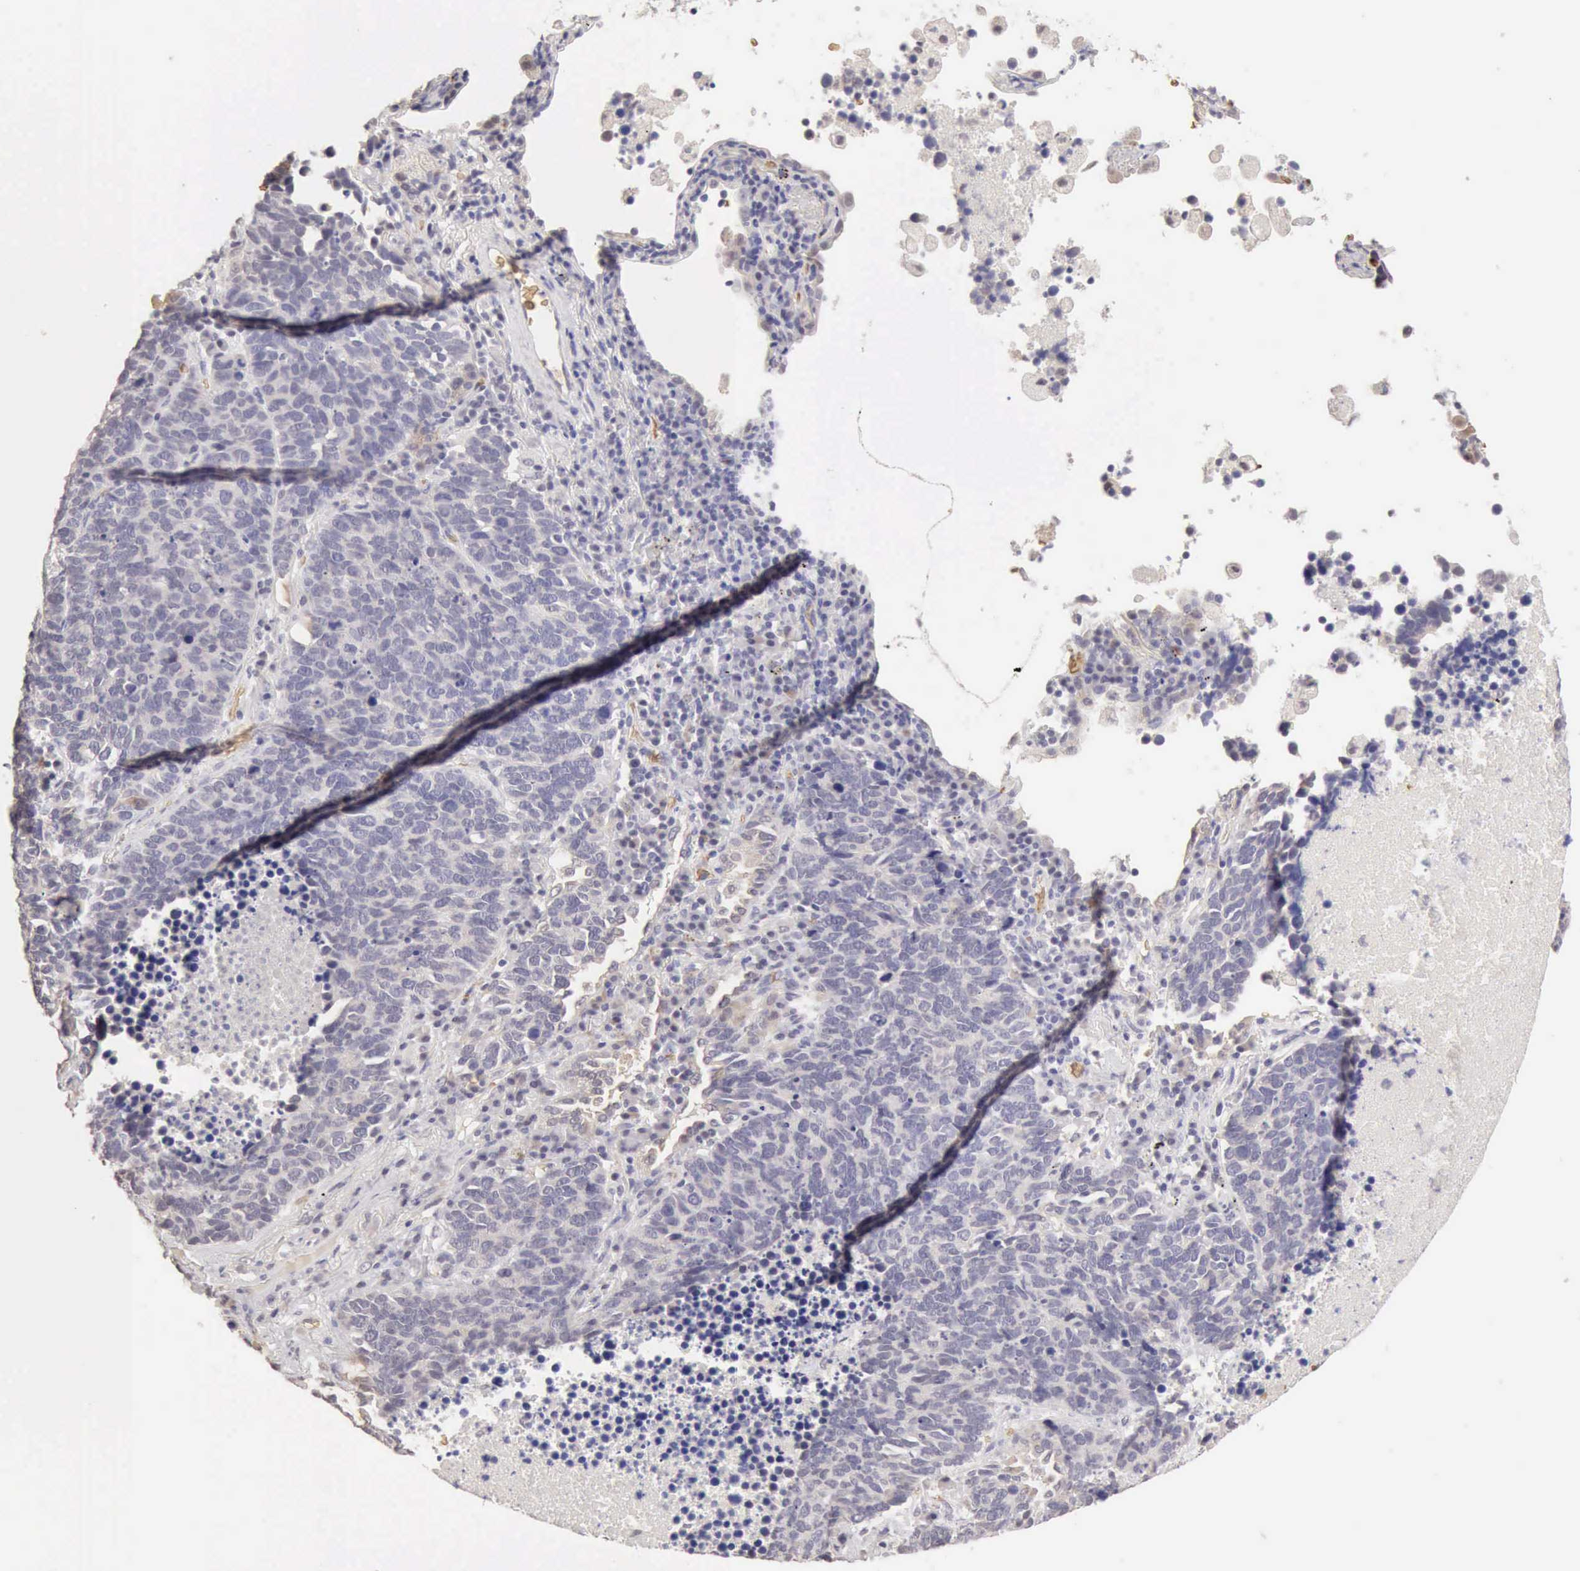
{"staining": {"intensity": "negative", "quantity": "none", "location": "none"}, "tissue": "lung cancer", "cell_type": "Tumor cells", "image_type": "cancer", "snomed": [{"axis": "morphology", "description": "Neoplasm, malignant, NOS"}, {"axis": "topography", "description": "Lung"}], "caption": "An IHC histopathology image of lung cancer is shown. There is no staining in tumor cells of lung cancer.", "gene": "CFI", "patient": {"sex": "female", "age": 75}}